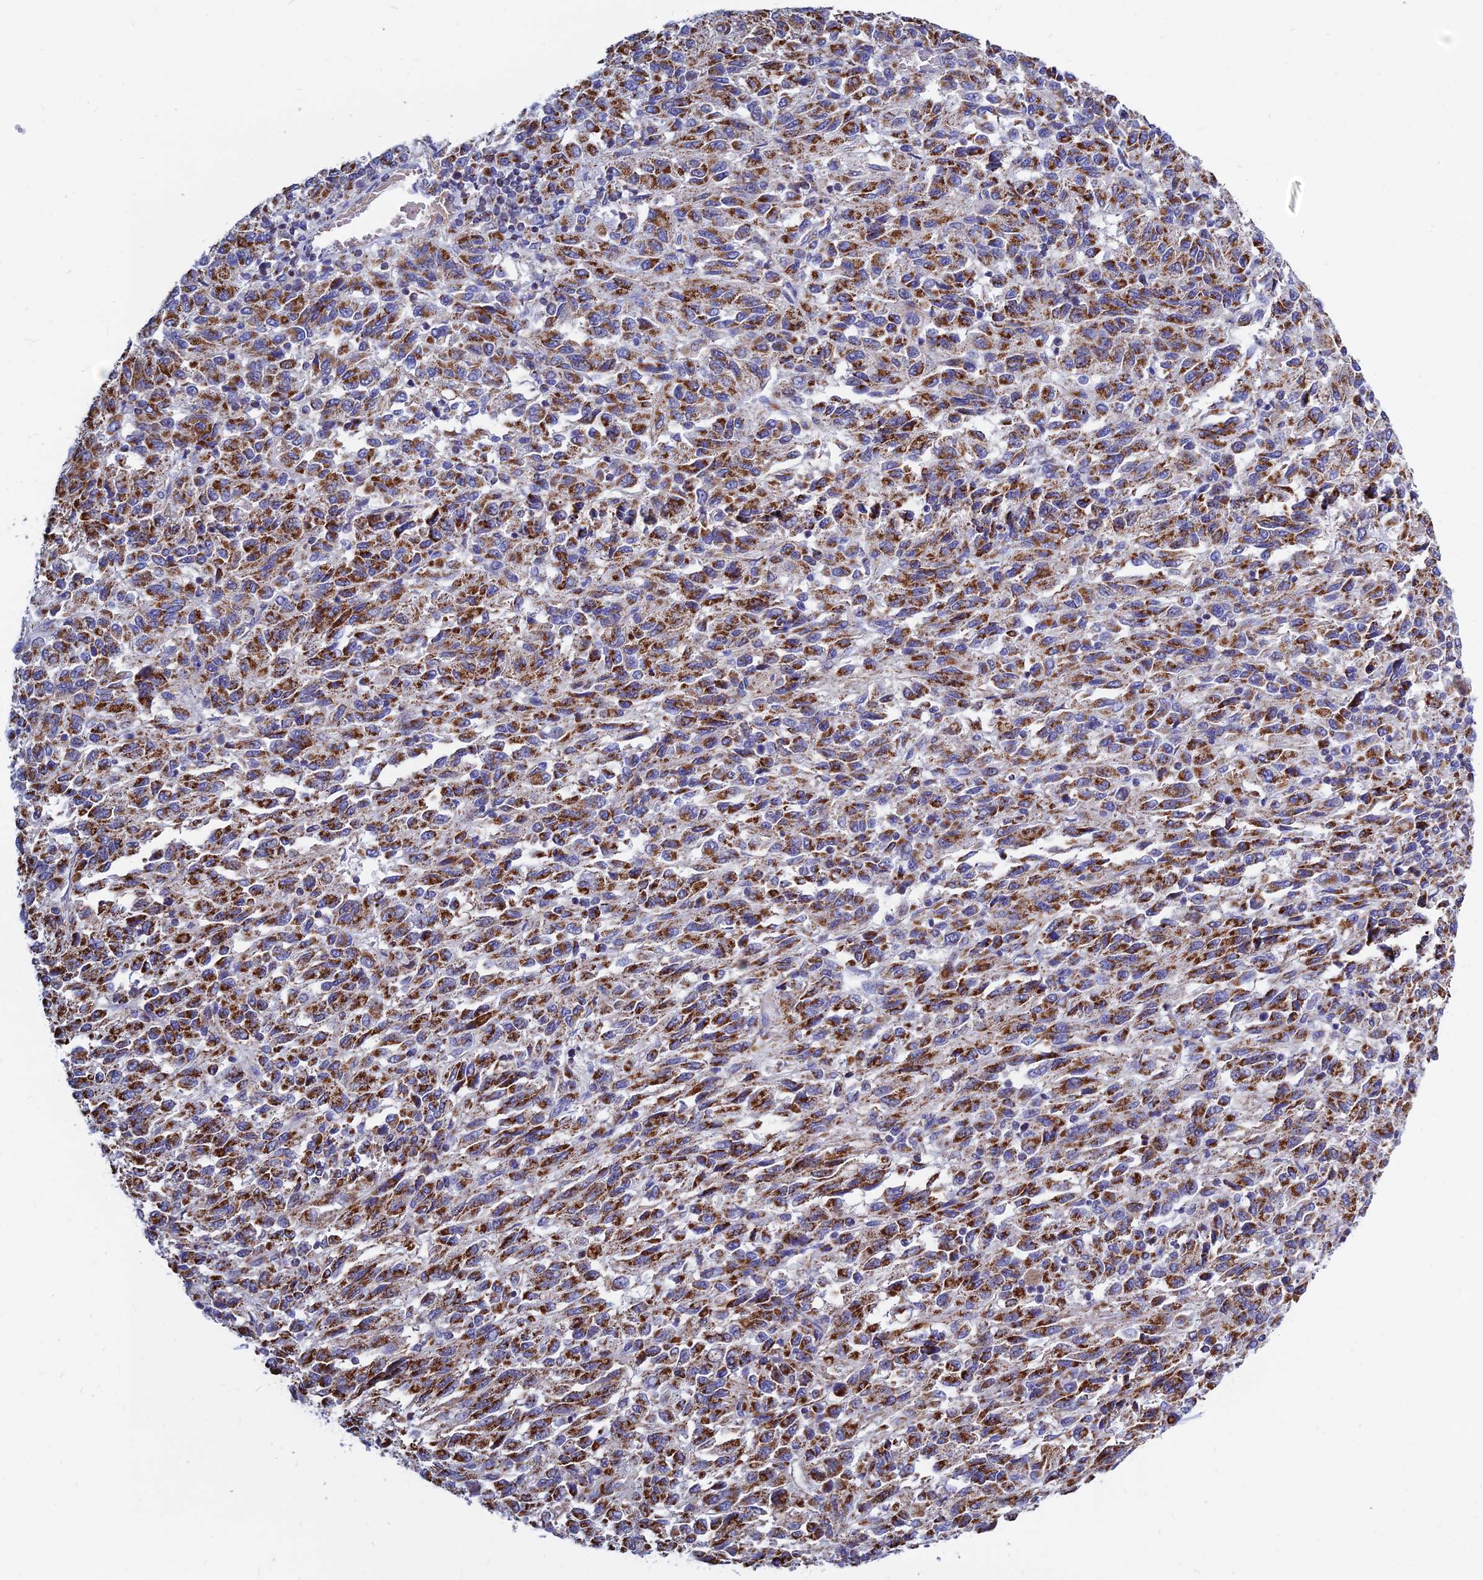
{"staining": {"intensity": "strong", "quantity": ">75%", "location": "cytoplasmic/membranous"}, "tissue": "melanoma", "cell_type": "Tumor cells", "image_type": "cancer", "snomed": [{"axis": "morphology", "description": "Malignant melanoma, Metastatic site"}, {"axis": "topography", "description": "Lung"}], "caption": "Immunohistochemistry micrograph of neoplastic tissue: malignant melanoma (metastatic site) stained using IHC reveals high levels of strong protein expression localized specifically in the cytoplasmic/membranous of tumor cells, appearing as a cytoplasmic/membranous brown color.", "gene": "MGST1", "patient": {"sex": "male", "age": 64}}